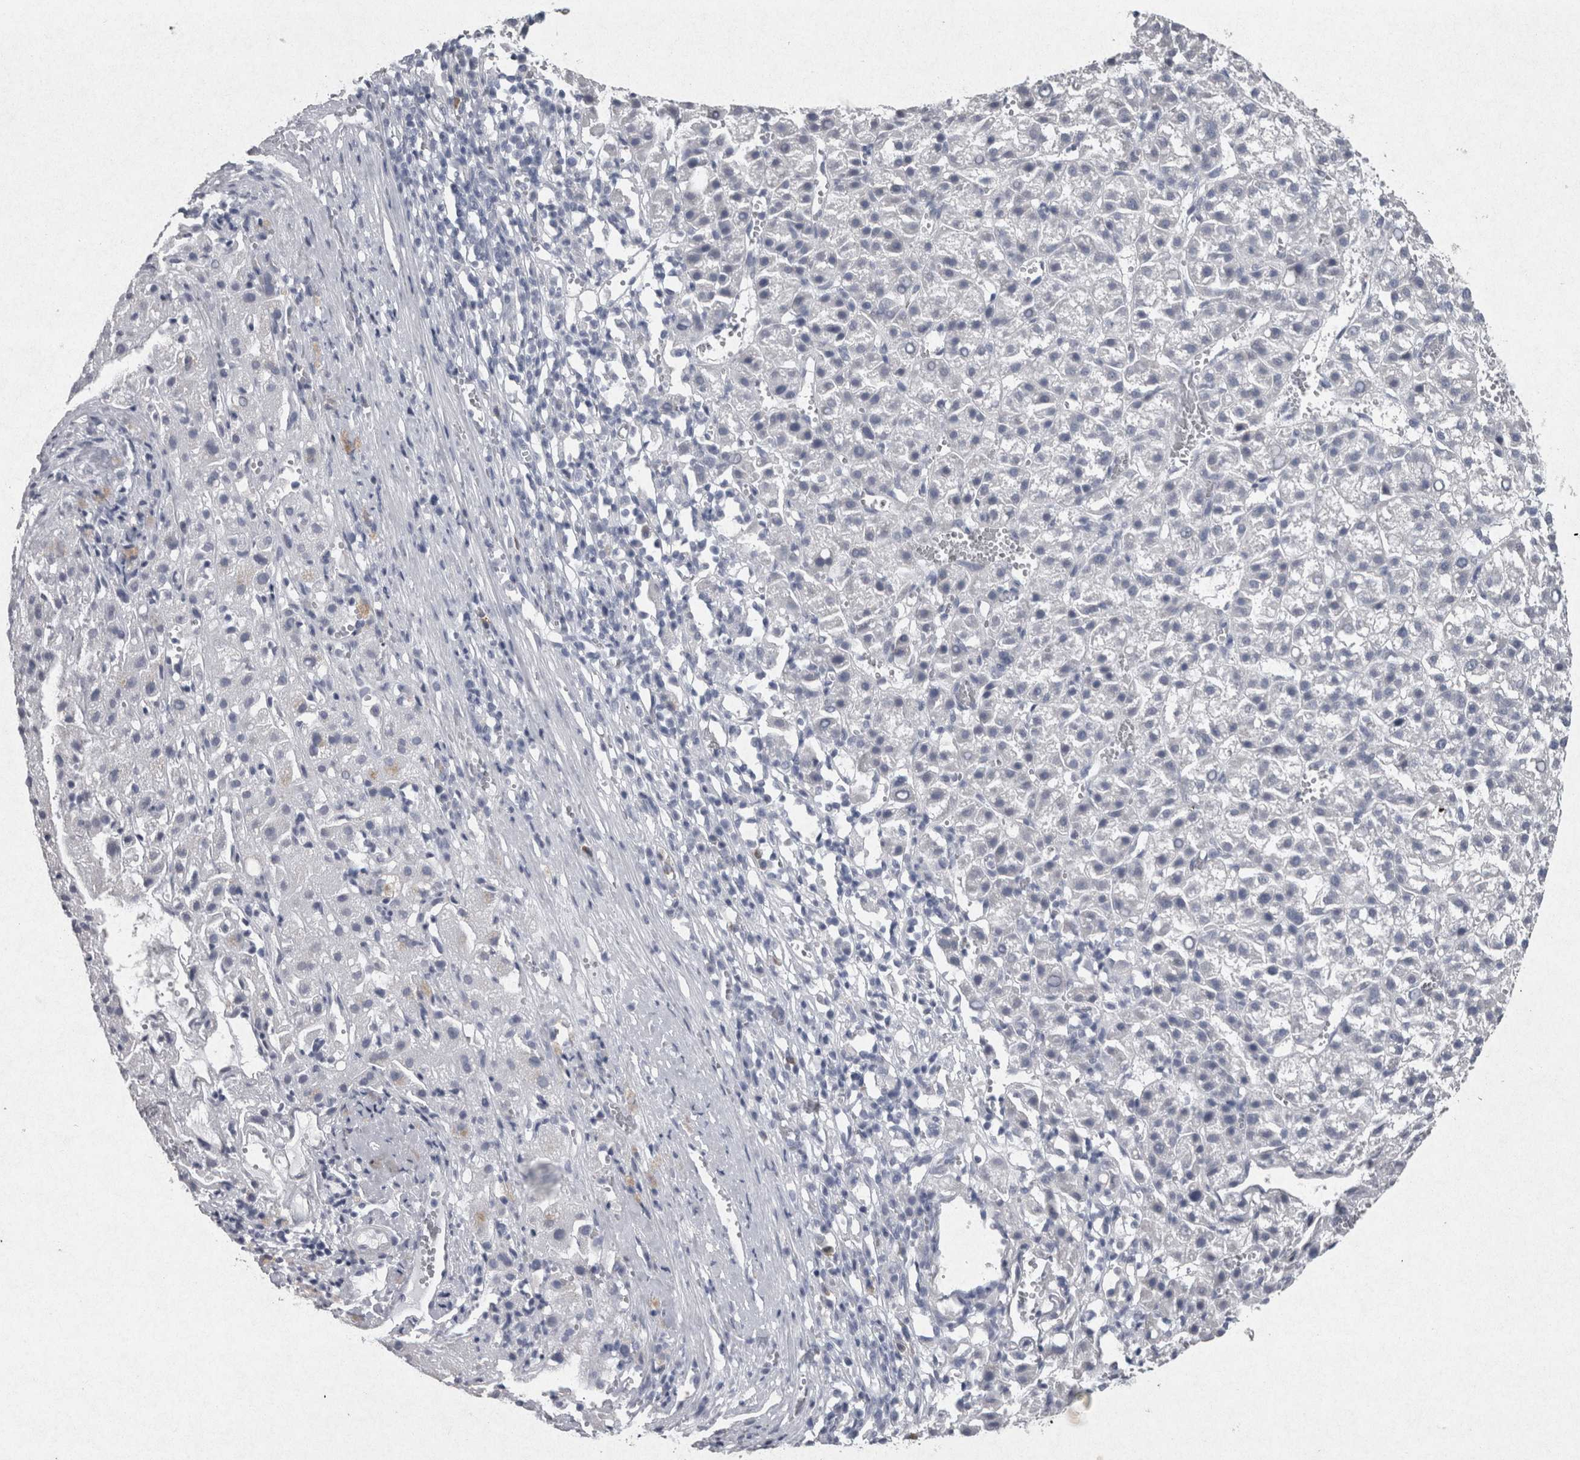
{"staining": {"intensity": "negative", "quantity": "none", "location": "none"}, "tissue": "liver cancer", "cell_type": "Tumor cells", "image_type": "cancer", "snomed": [{"axis": "morphology", "description": "Carcinoma, Hepatocellular, NOS"}, {"axis": "topography", "description": "Liver"}], "caption": "Immunohistochemistry histopathology image of neoplastic tissue: liver cancer stained with DAB (3,3'-diaminobenzidine) shows no significant protein staining in tumor cells.", "gene": "PDX1", "patient": {"sex": "female", "age": 58}}